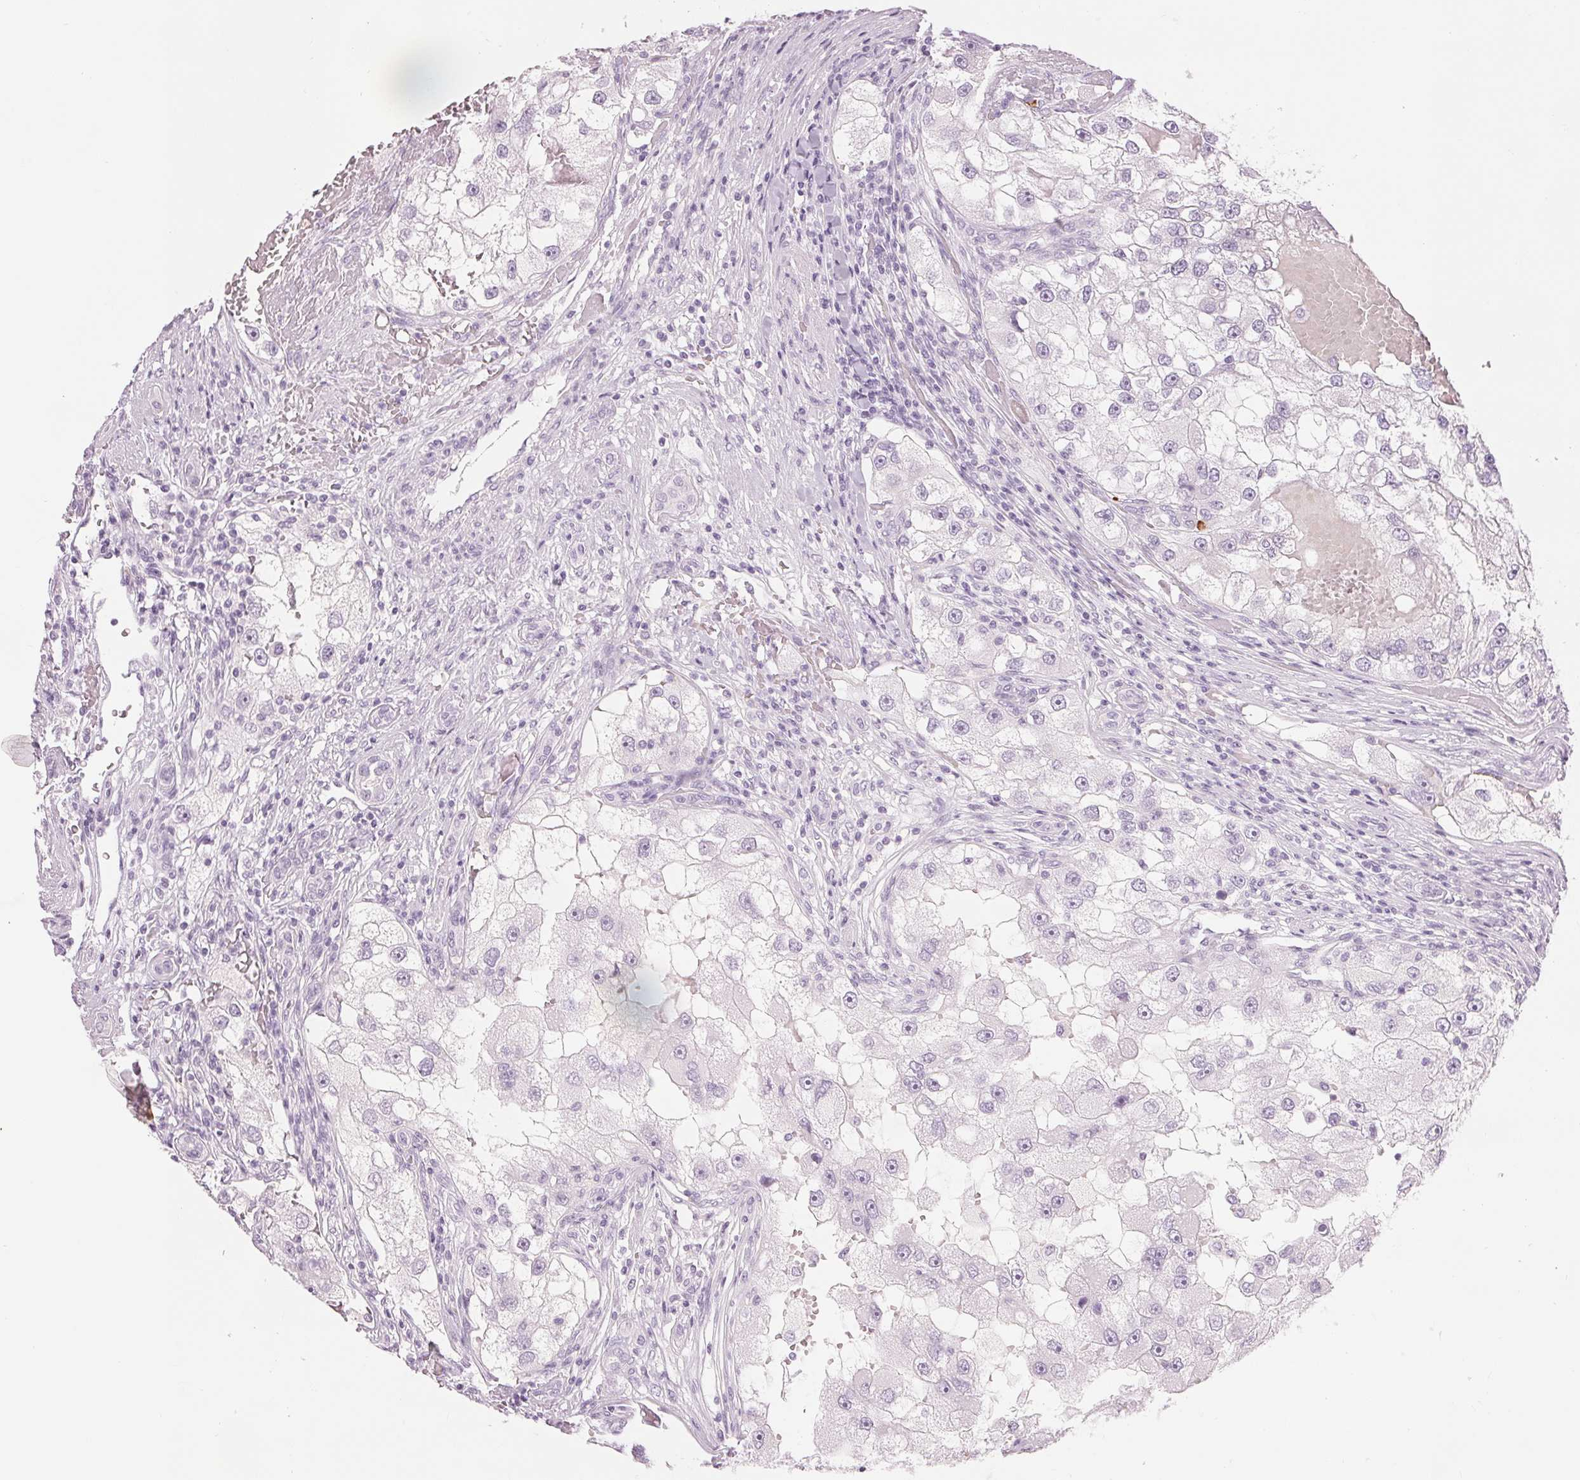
{"staining": {"intensity": "negative", "quantity": "none", "location": "none"}, "tissue": "renal cancer", "cell_type": "Tumor cells", "image_type": "cancer", "snomed": [{"axis": "morphology", "description": "Adenocarcinoma, NOS"}, {"axis": "topography", "description": "Kidney"}], "caption": "Tumor cells show no significant staining in adenocarcinoma (renal).", "gene": "KLK7", "patient": {"sex": "male", "age": 63}}